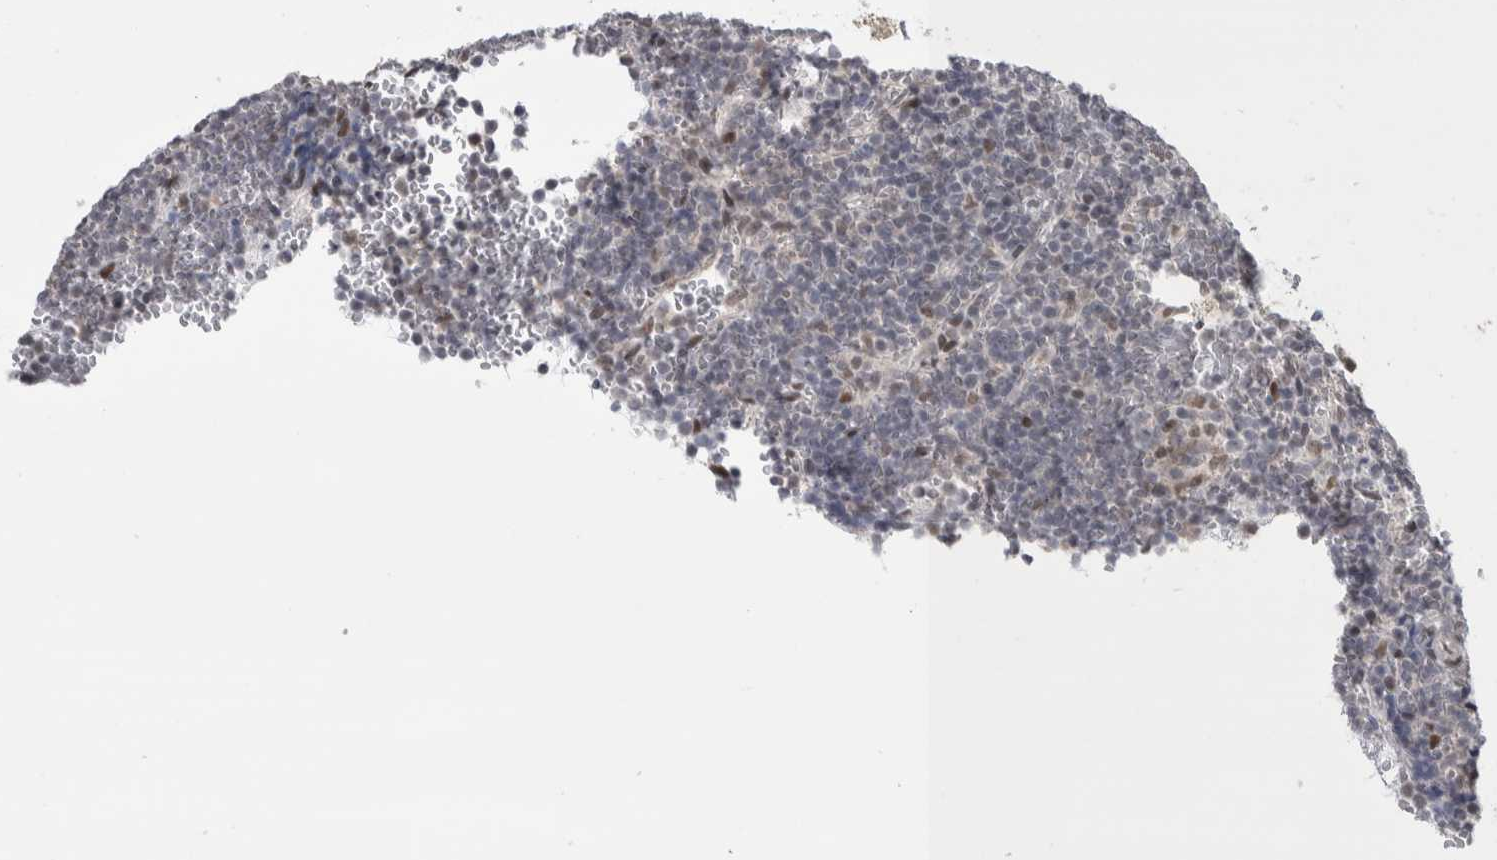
{"staining": {"intensity": "weak", "quantity": "<25%", "location": "nuclear"}, "tissue": "lymphoma", "cell_type": "Tumor cells", "image_type": "cancer", "snomed": [{"axis": "morphology", "description": "Malignant lymphoma, non-Hodgkin's type, Low grade"}, {"axis": "topography", "description": "Spleen"}], "caption": "Immunohistochemical staining of lymphoma demonstrates no significant expression in tumor cells.", "gene": "HEXIM2", "patient": {"sex": "female", "age": 77}}